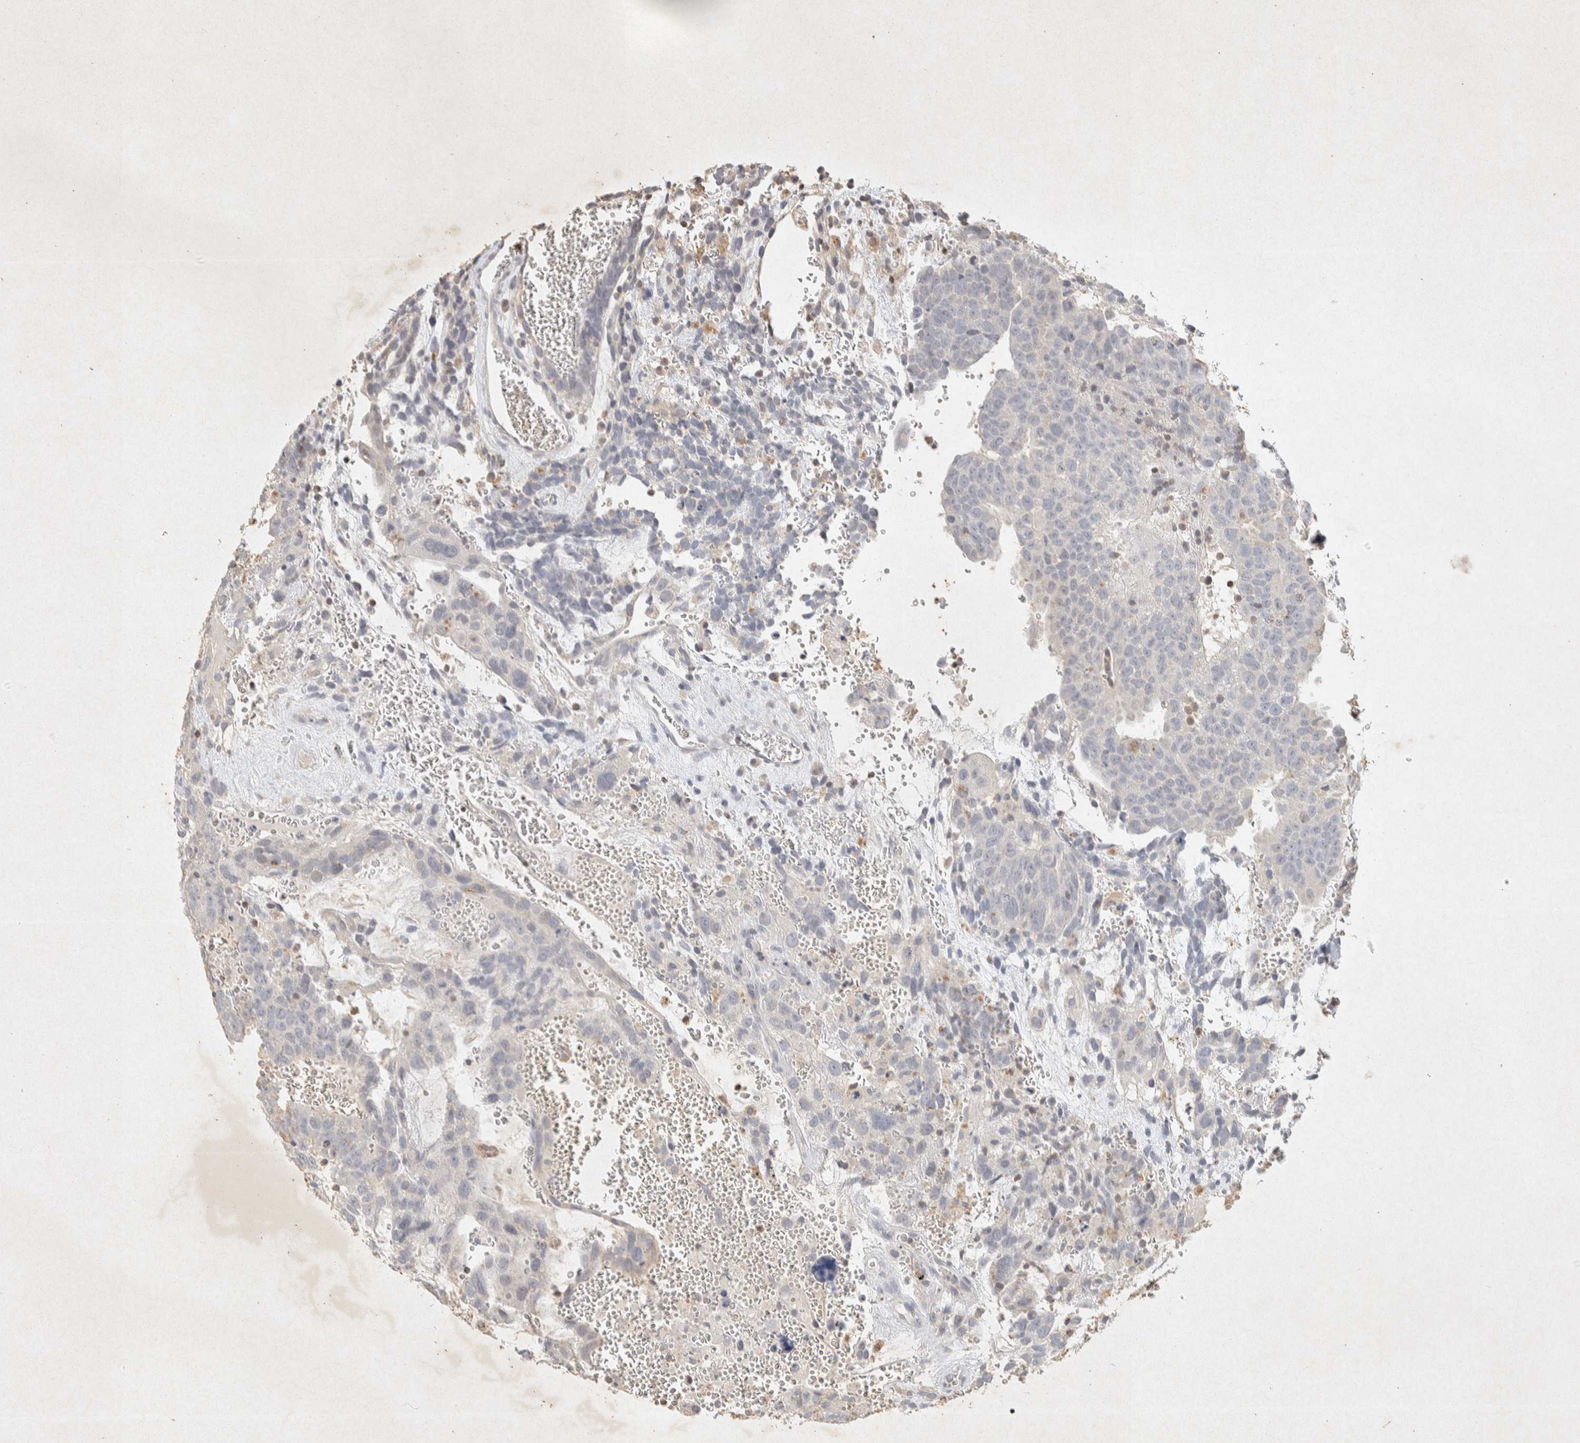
{"staining": {"intensity": "negative", "quantity": "none", "location": "none"}, "tissue": "testis cancer", "cell_type": "Tumor cells", "image_type": "cancer", "snomed": [{"axis": "morphology", "description": "Seminoma, NOS"}, {"axis": "morphology", "description": "Carcinoma, Embryonal, NOS"}, {"axis": "topography", "description": "Testis"}], "caption": "Testis embryonal carcinoma was stained to show a protein in brown. There is no significant positivity in tumor cells. (DAB immunohistochemistry, high magnification).", "gene": "RAC2", "patient": {"sex": "male", "age": 52}}